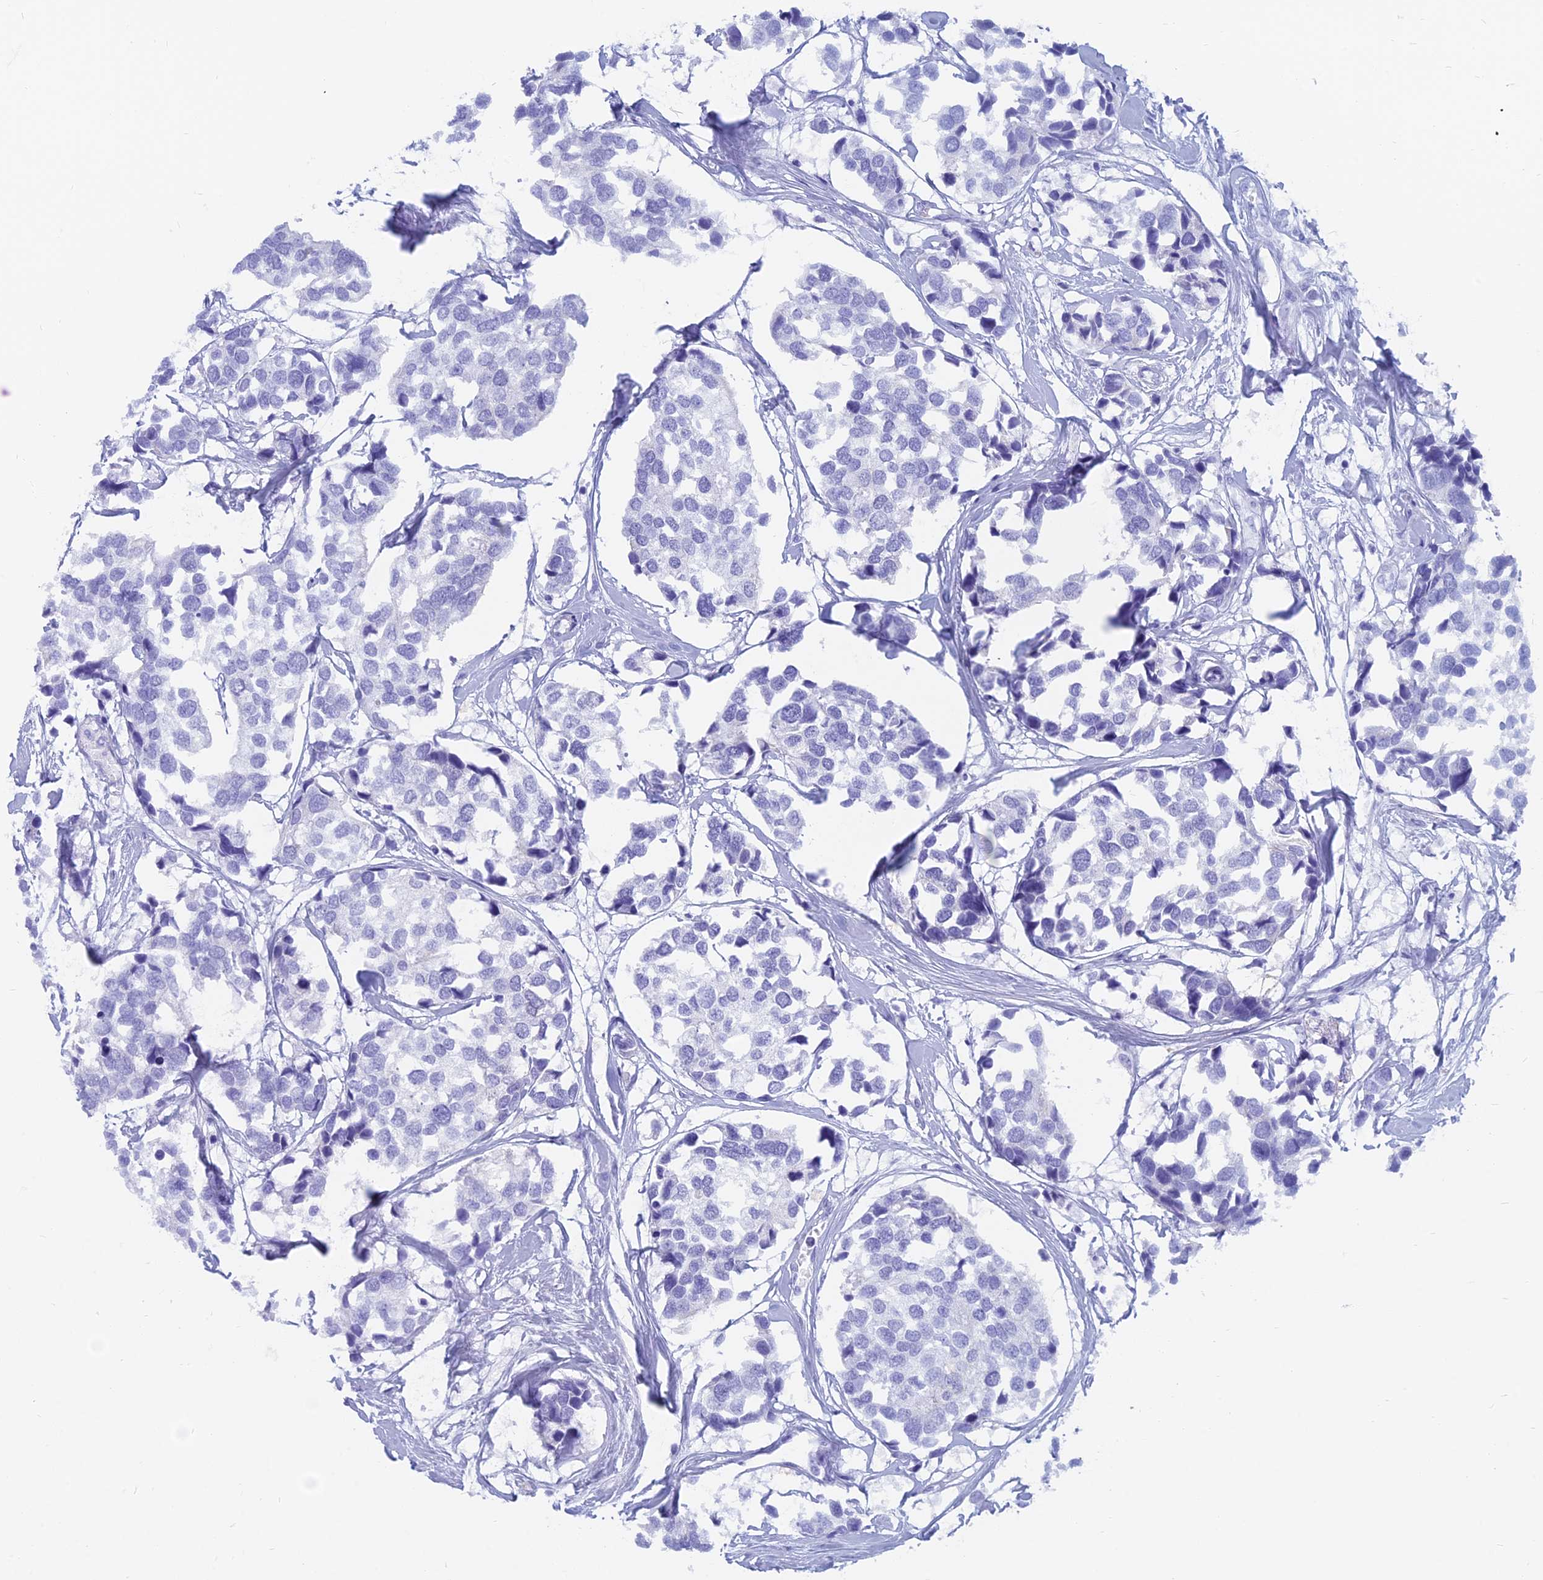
{"staining": {"intensity": "negative", "quantity": "none", "location": "none"}, "tissue": "breast cancer", "cell_type": "Tumor cells", "image_type": "cancer", "snomed": [{"axis": "morphology", "description": "Duct carcinoma"}, {"axis": "topography", "description": "Breast"}], "caption": "Histopathology image shows no protein expression in tumor cells of infiltrating ductal carcinoma (breast) tissue. The staining was performed using DAB (3,3'-diaminobenzidine) to visualize the protein expression in brown, while the nuclei were stained in blue with hematoxylin (Magnification: 20x).", "gene": "CAPS", "patient": {"sex": "female", "age": 83}}